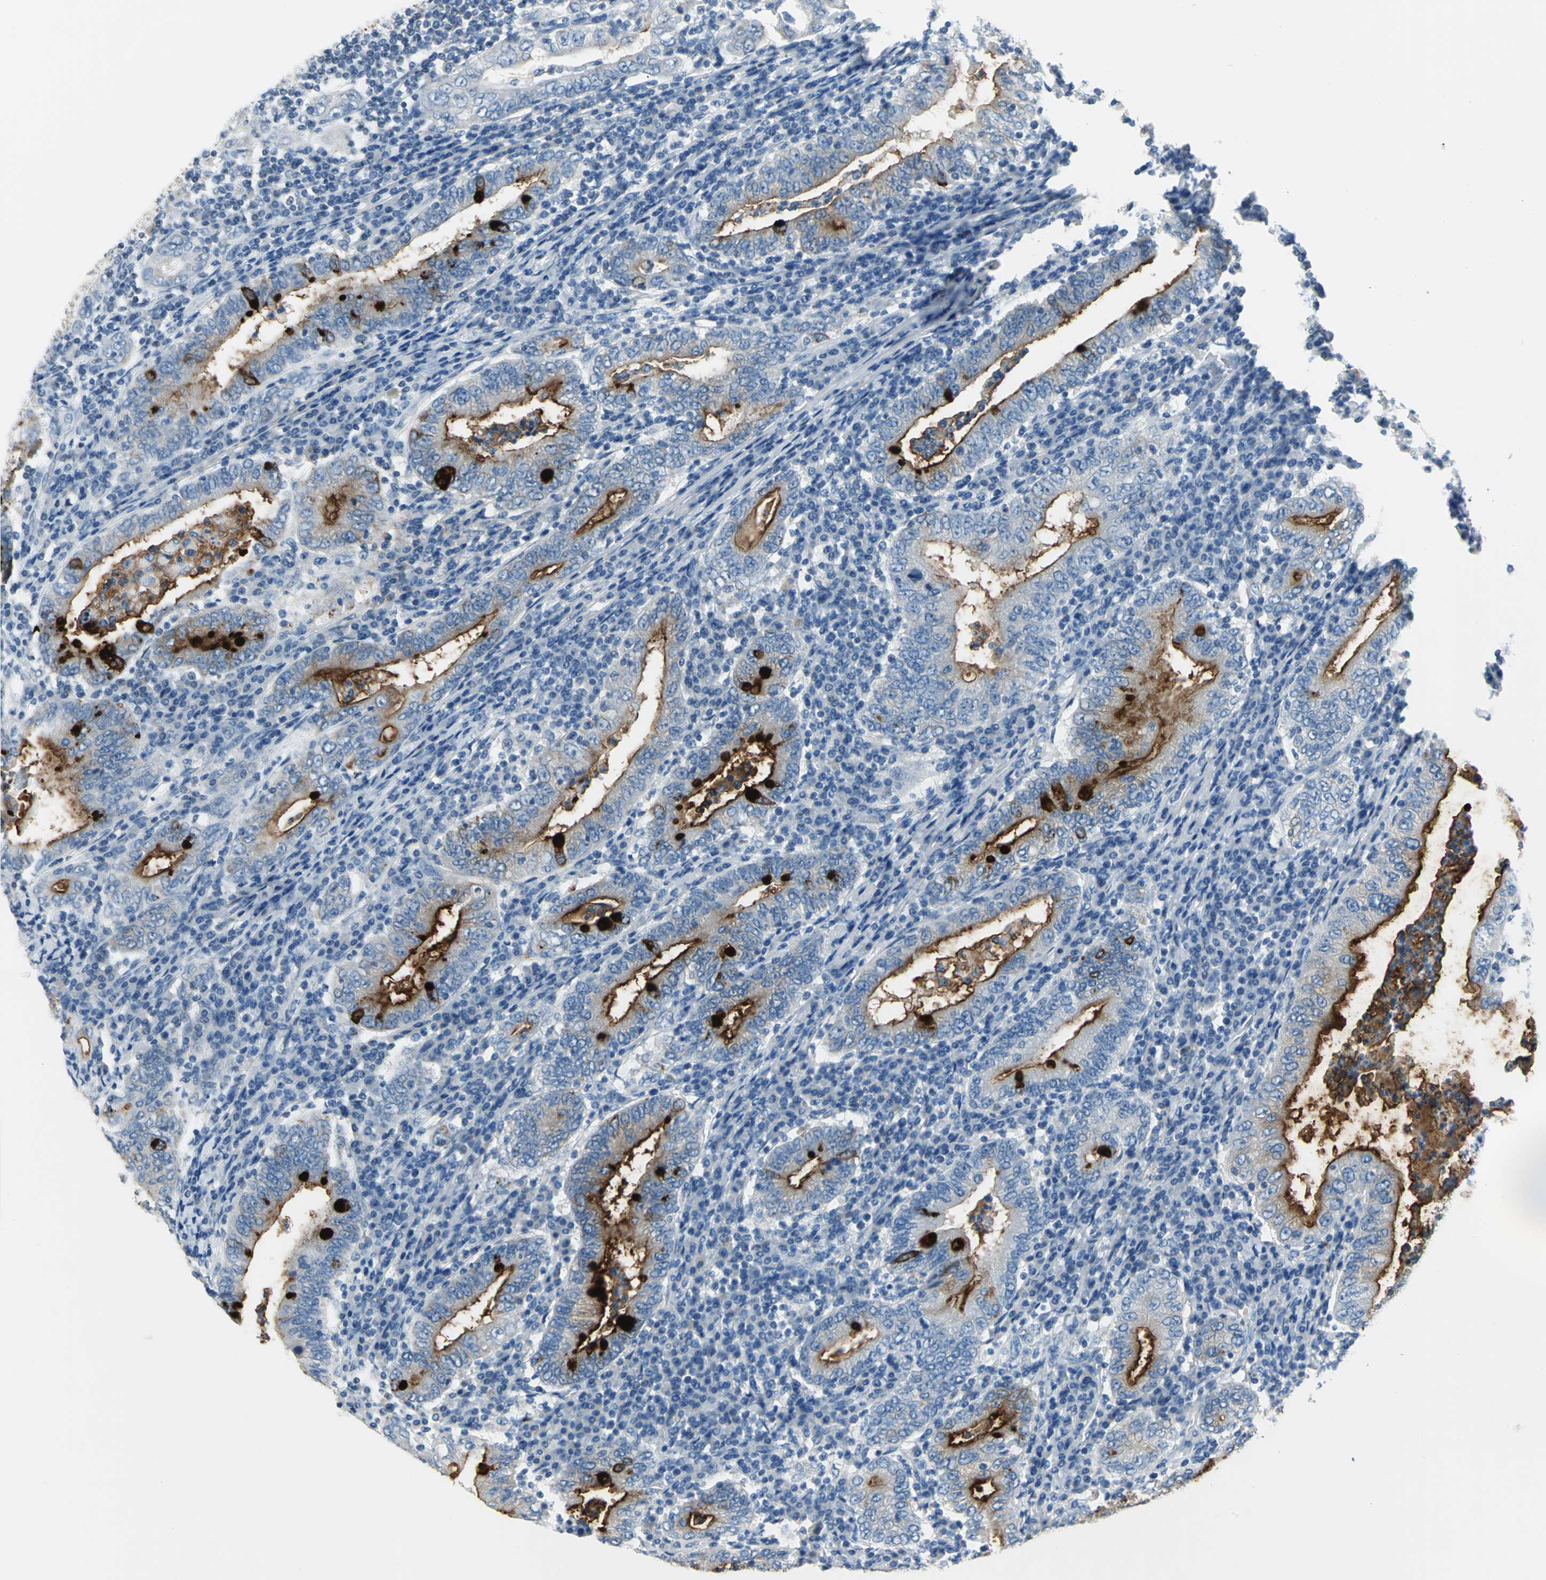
{"staining": {"intensity": "strong", "quantity": "25%-75%", "location": "cytoplasmic/membranous"}, "tissue": "stomach cancer", "cell_type": "Tumor cells", "image_type": "cancer", "snomed": [{"axis": "morphology", "description": "Normal tissue, NOS"}, {"axis": "morphology", "description": "Adenocarcinoma, NOS"}, {"axis": "topography", "description": "Esophagus"}, {"axis": "topography", "description": "Stomach, upper"}, {"axis": "topography", "description": "Peripheral nerve tissue"}], "caption": "Strong cytoplasmic/membranous protein staining is appreciated in about 25%-75% of tumor cells in stomach cancer. The staining is performed using DAB brown chromogen to label protein expression. The nuclei are counter-stained blue using hematoxylin.", "gene": "MUC4", "patient": {"sex": "male", "age": 62}}